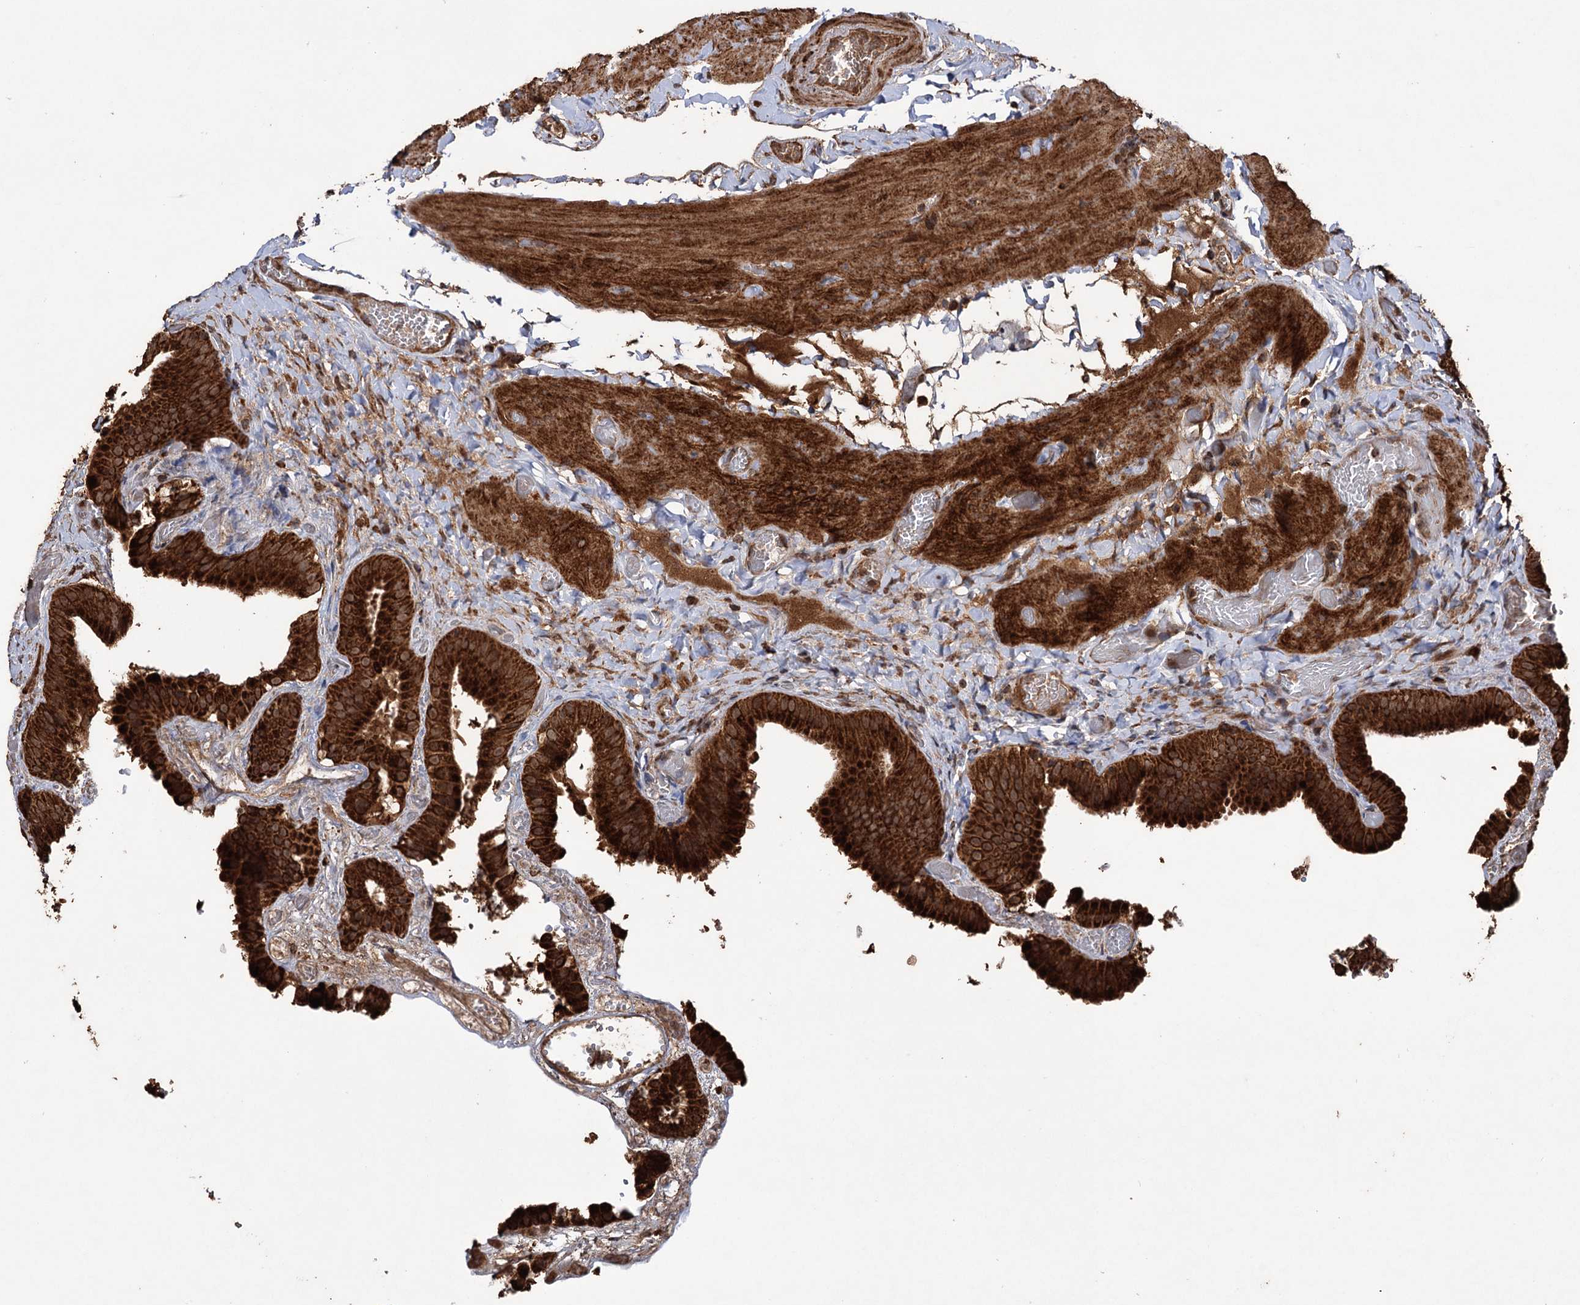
{"staining": {"intensity": "strong", "quantity": ">75%", "location": "cytoplasmic/membranous"}, "tissue": "gallbladder", "cell_type": "Glandular cells", "image_type": "normal", "snomed": [{"axis": "morphology", "description": "Normal tissue, NOS"}, {"axis": "topography", "description": "Gallbladder"}], "caption": "IHC image of normal gallbladder: gallbladder stained using immunohistochemistry shows high levels of strong protein expression localized specifically in the cytoplasmic/membranous of glandular cells, appearing as a cytoplasmic/membranous brown color.", "gene": "IPO4", "patient": {"sex": "female", "age": 64}}